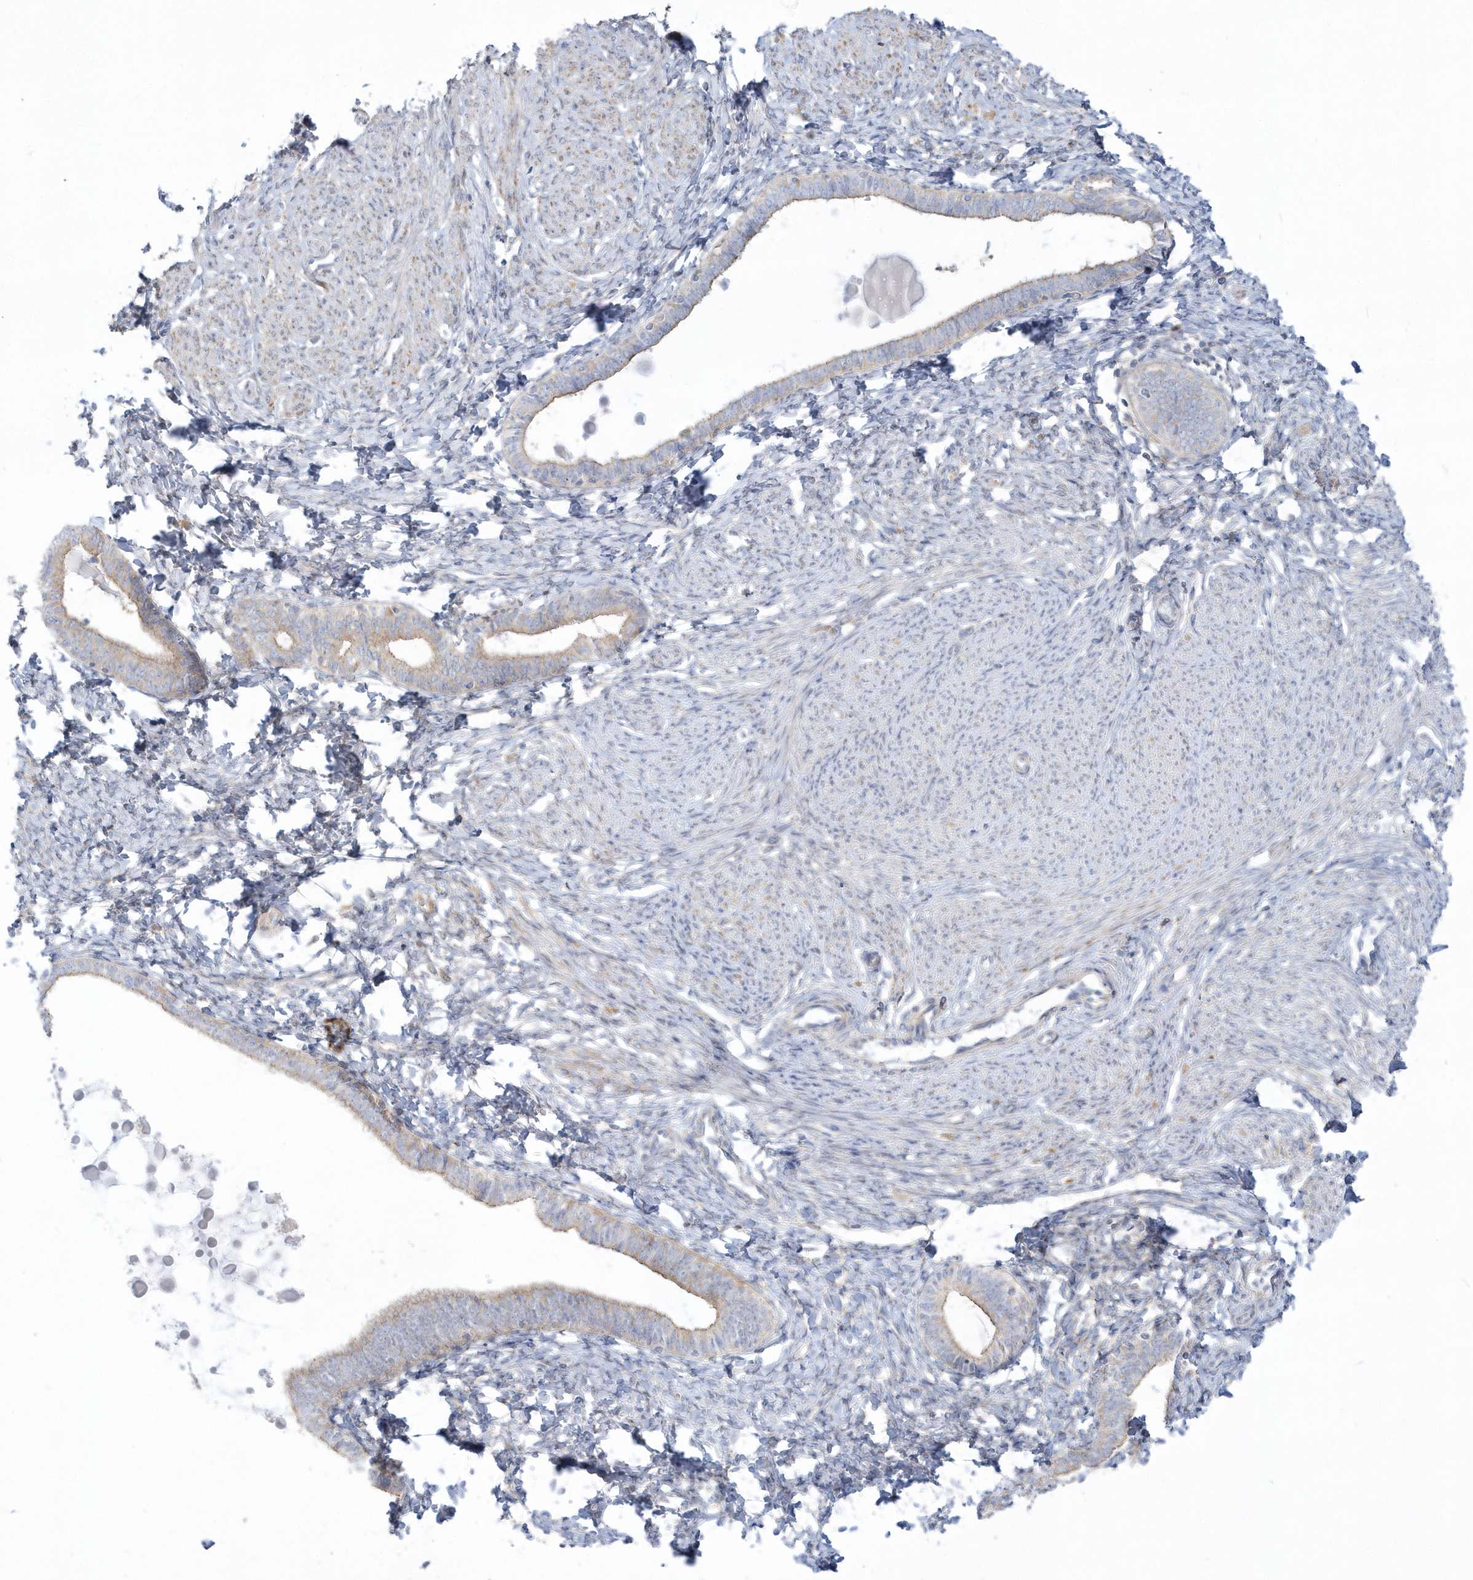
{"staining": {"intensity": "moderate", "quantity": "25%-75%", "location": "cytoplasmic/membranous"}, "tissue": "endometrium", "cell_type": "Cells in endometrial stroma", "image_type": "normal", "snomed": [{"axis": "morphology", "description": "Normal tissue, NOS"}, {"axis": "topography", "description": "Endometrium"}], "caption": "A high-resolution histopathology image shows immunohistochemistry staining of normal endometrium, which reveals moderate cytoplasmic/membranous positivity in approximately 25%-75% of cells in endometrial stroma. (DAB (3,3'-diaminobenzidine) IHC with brightfield microscopy, high magnification).", "gene": "DNAJC18", "patient": {"sex": "female", "age": 72}}